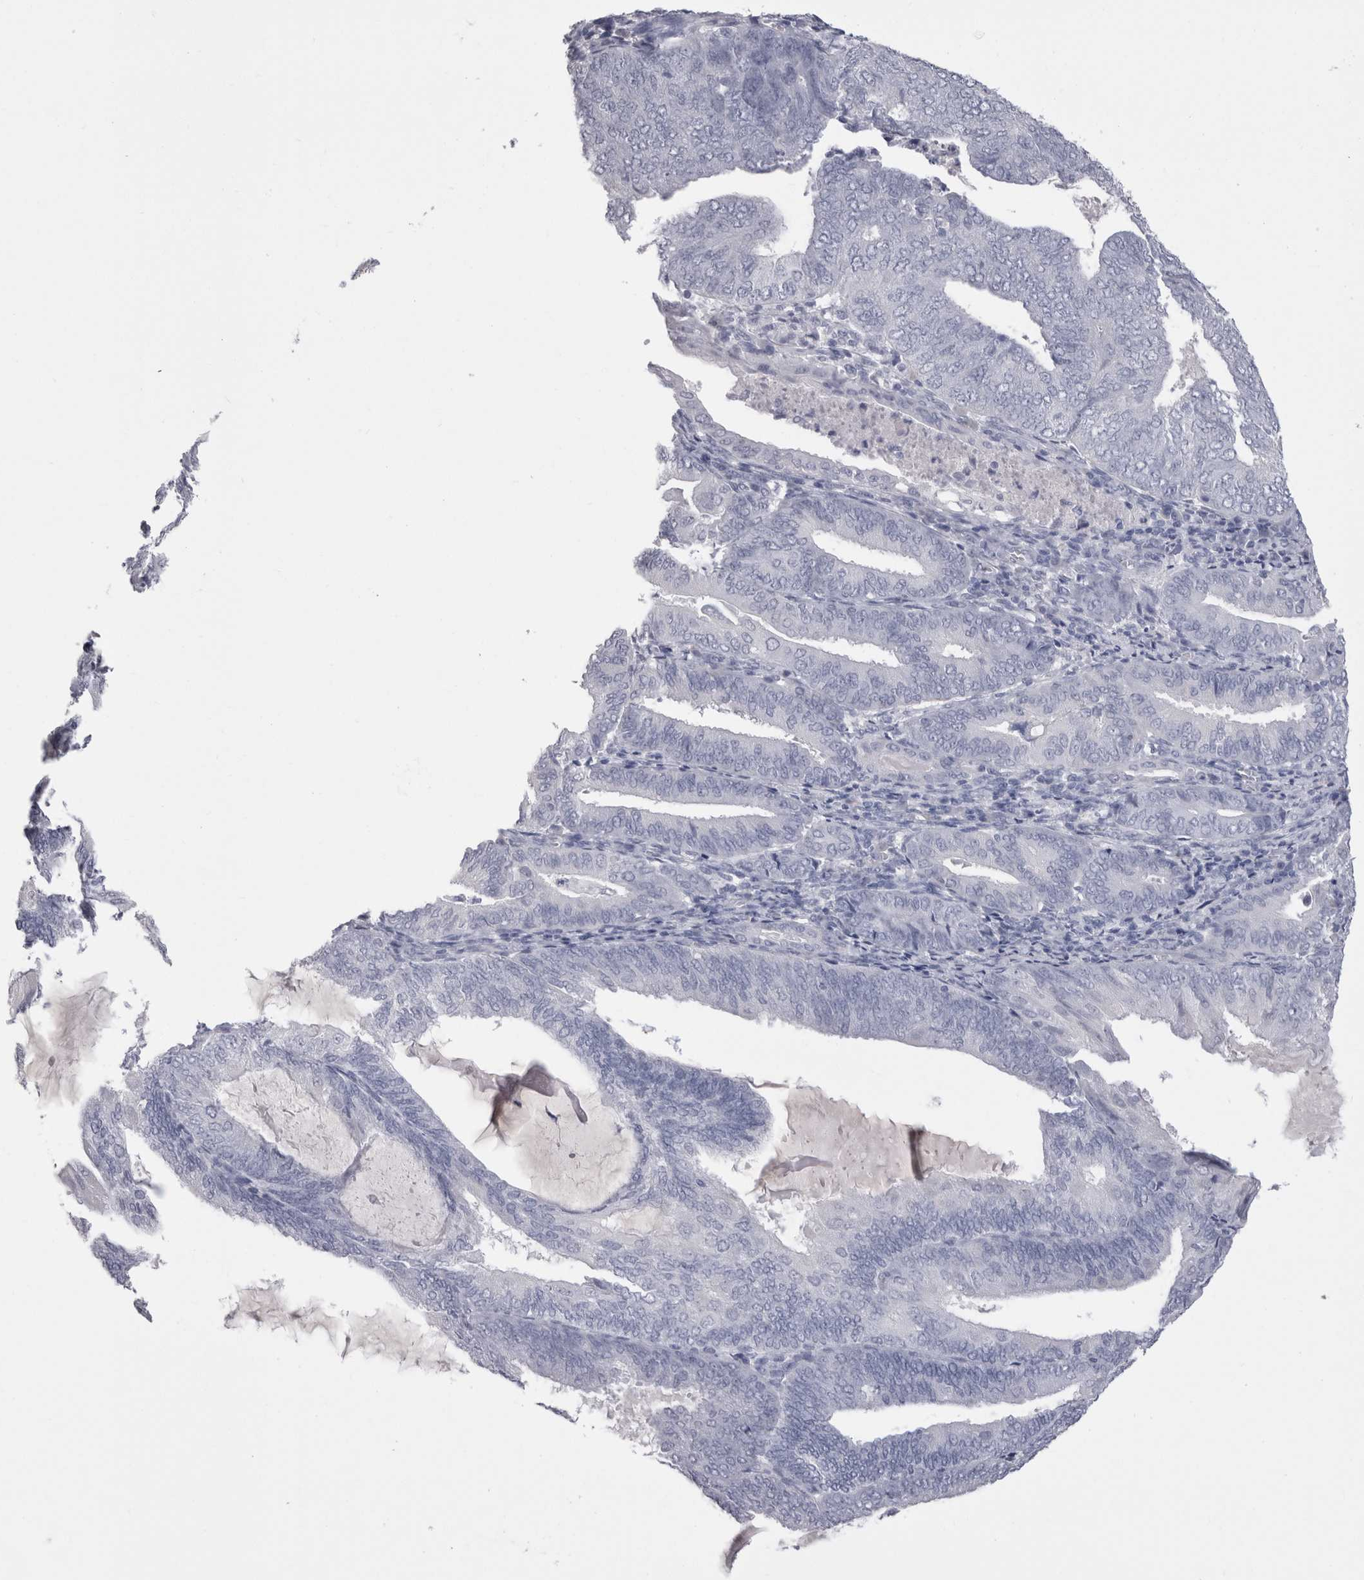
{"staining": {"intensity": "negative", "quantity": "none", "location": "none"}, "tissue": "endometrial cancer", "cell_type": "Tumor cells", "image_type": "cancer", "snomed": [{"axis": "morphology", "description": "Adenocarcinoma, NOS"}, {"axis": "topography", "description": "Endometrium"}], "caption": "Tumor cells show no significant protein staining in endometrial cancer (adenocarcinoma).", "gene": "CDHR5", "patient": {"sex": "female", "age": 81}}